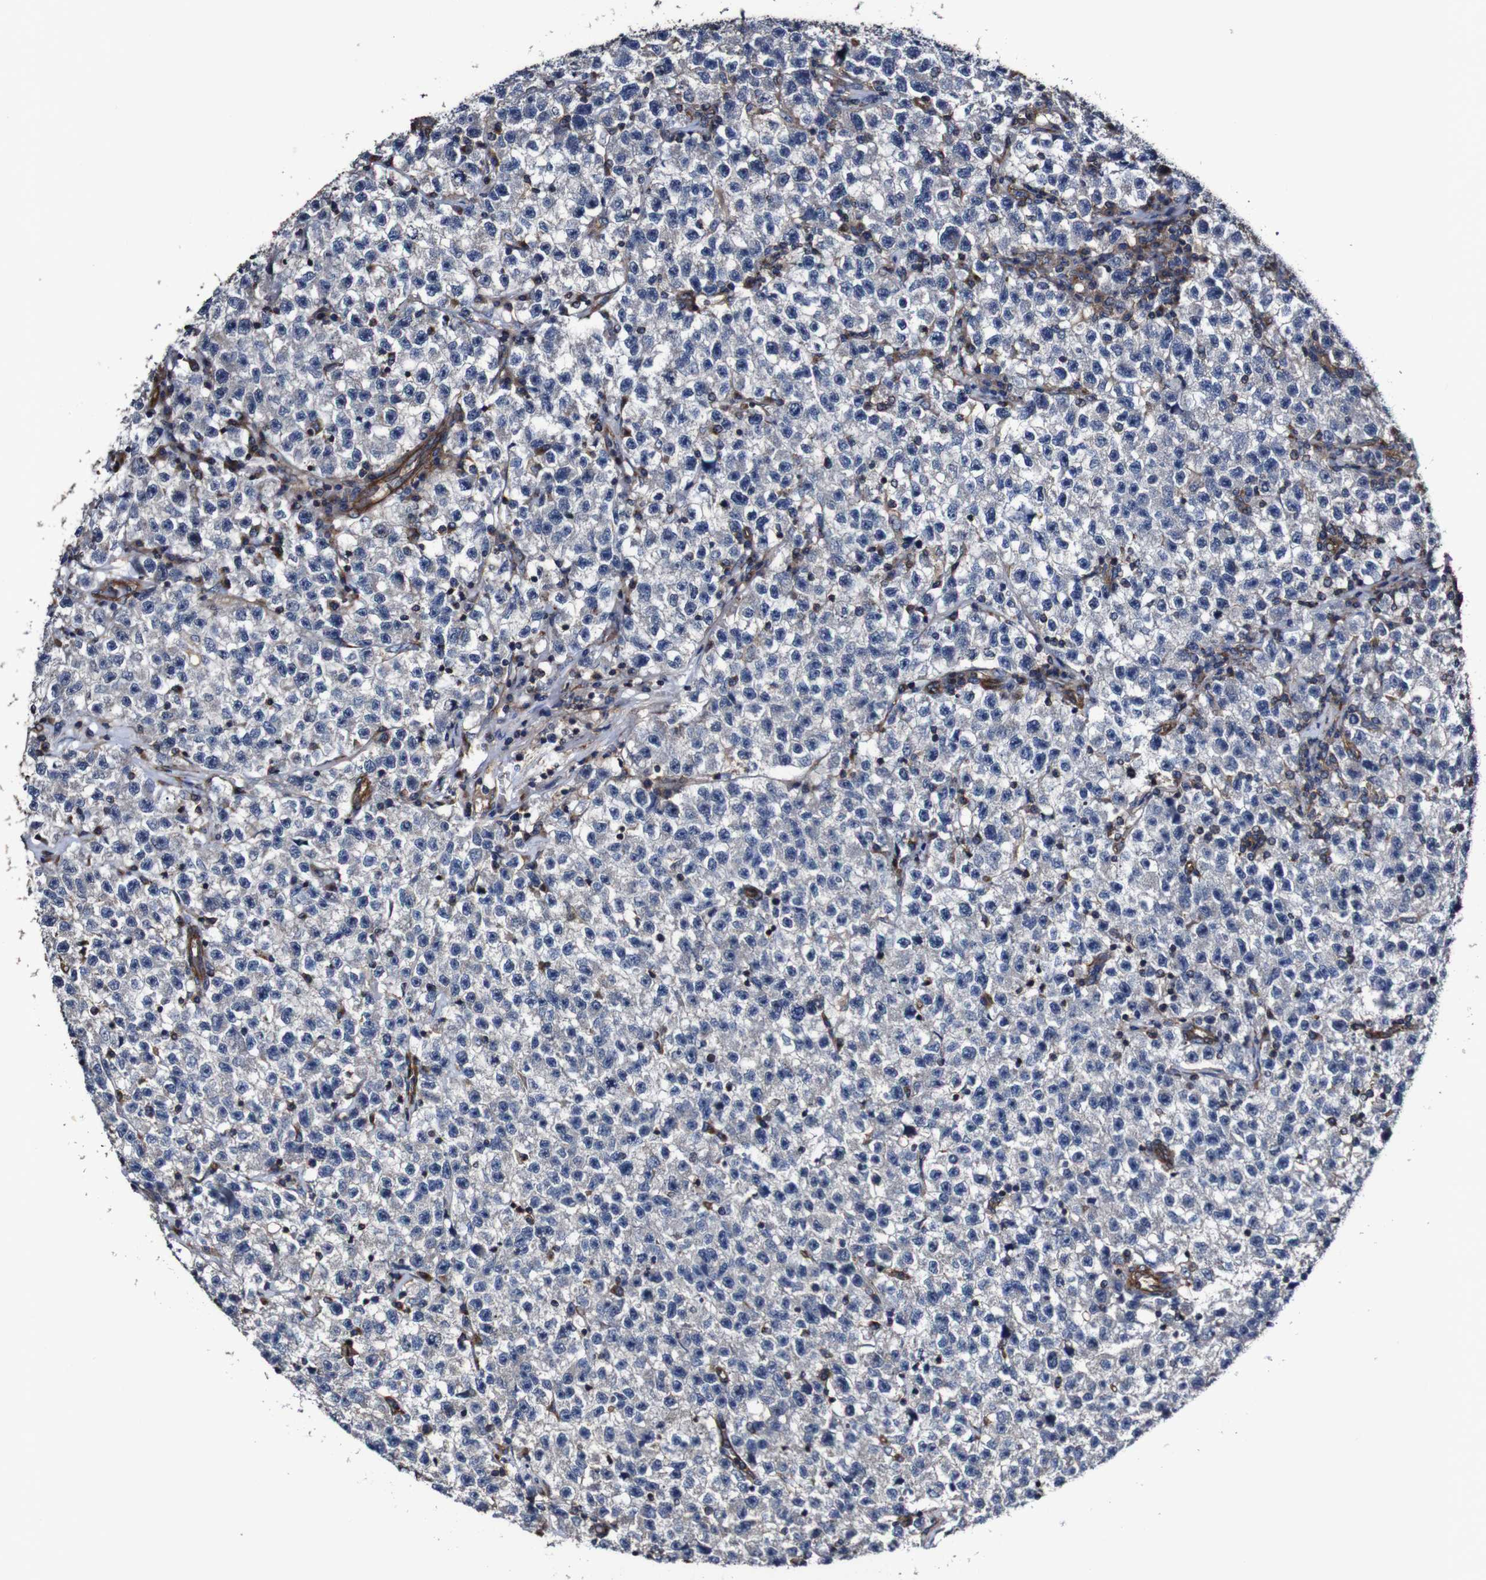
{"staining": {"intensity": "negative", "quantity": "none", "location": "none"}, "tissue": "testis cancer", "cell_type": "Tumor cells", "image_type": "cancer", "snomed": [{"axis": "morphology", "description": "Seminoma, NOS"}, {"axis": "topography", "description": "Testis"}], "caption": "The photomicrograph exhibits no significant positivity in tumor cells of testis seminoma.", "gene": "CSF1R", "patient": {"sex": "male", "age": 22}}